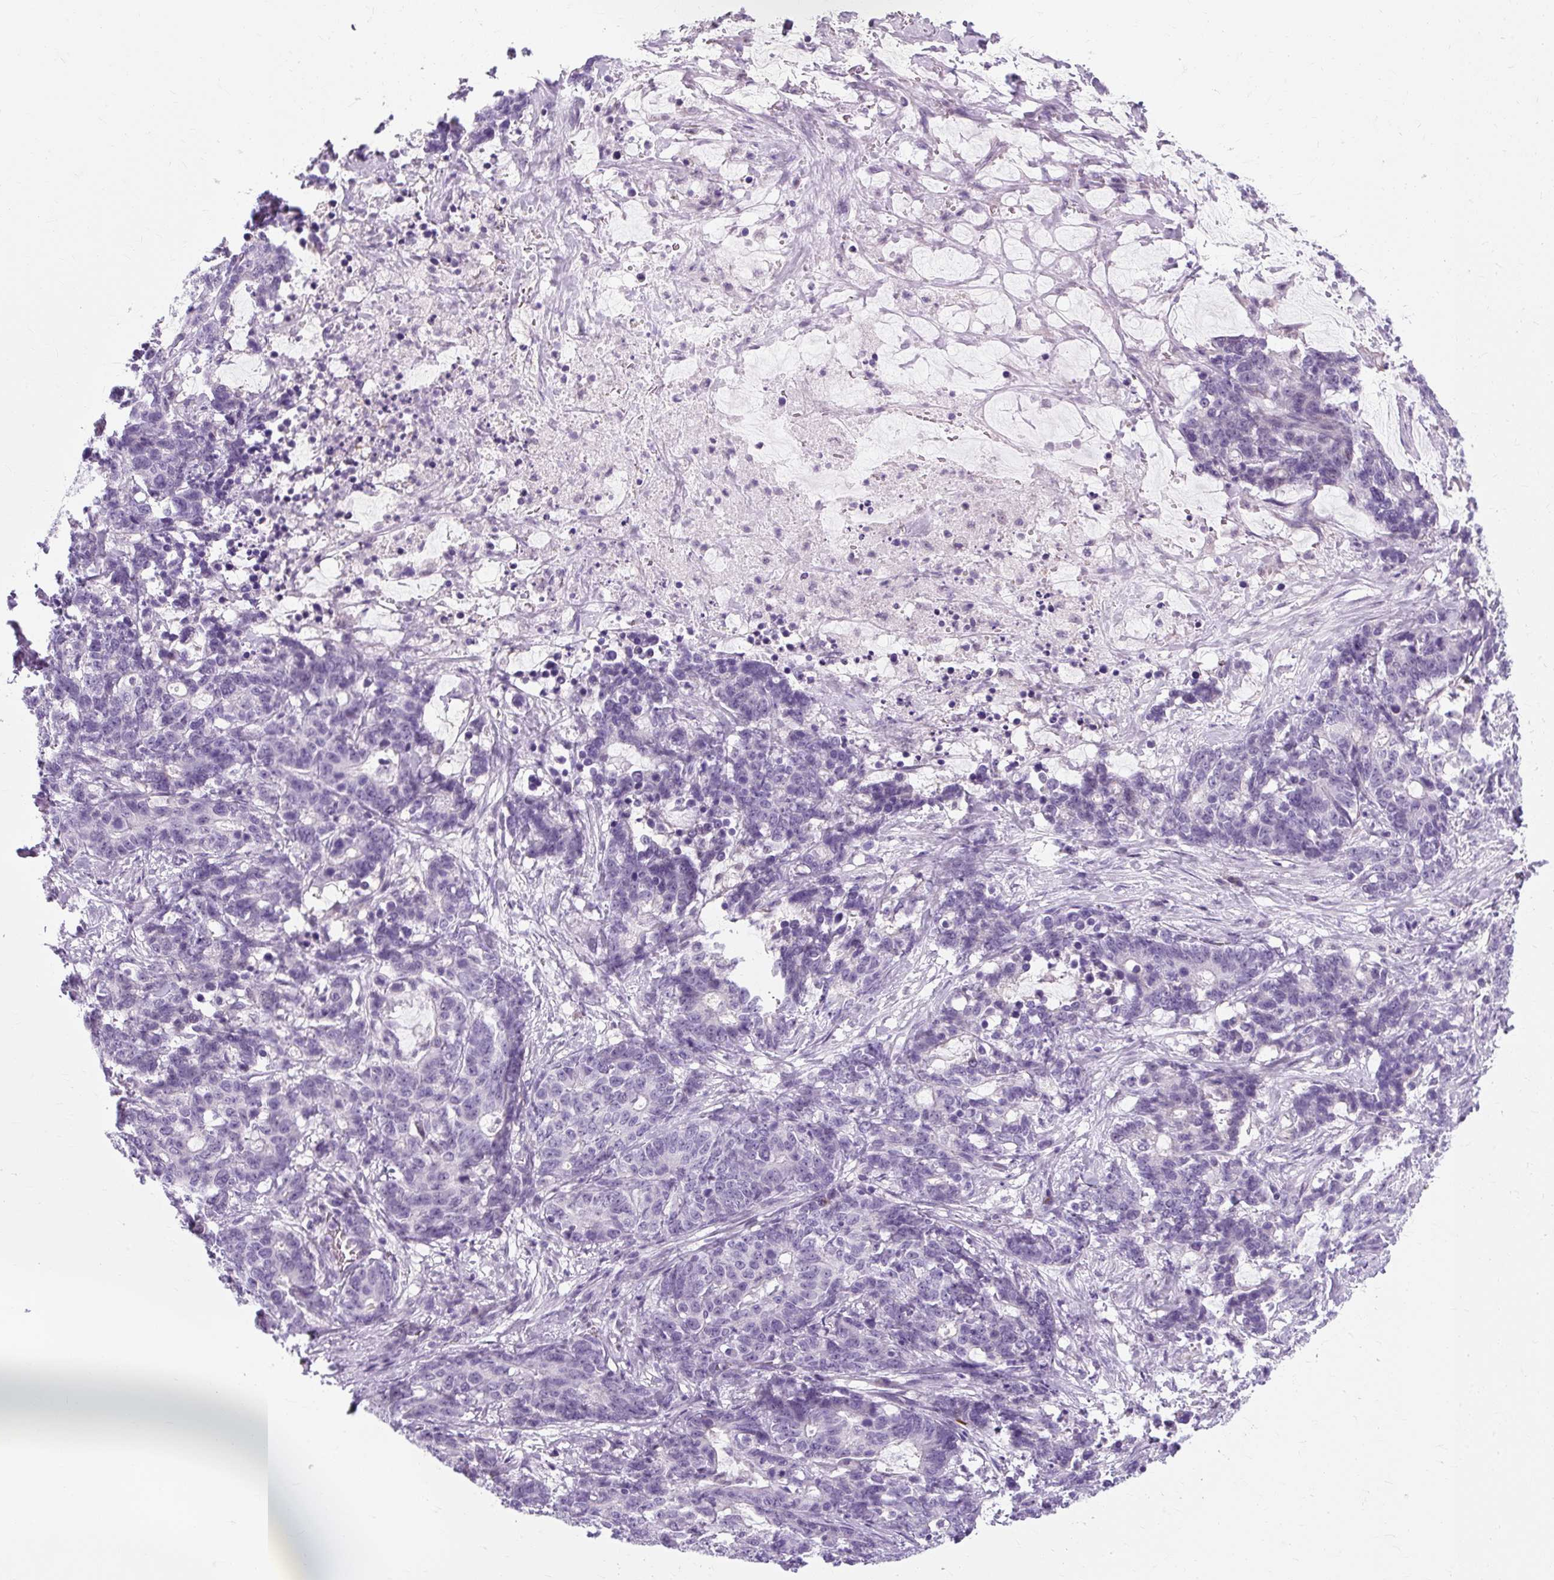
{"staining": {"intensity": "negative", "quantity": "none", "location": "none"}, "tissue": "stomach cancer", "cell_type": "Tumor cells", "image_type": "cancer", "snomed": [{"axis": "morphology", "description": "Normal tissue, NOS"}, {"axis": "morphology", "description": "Adenocarcinoma, NOS"}, {"axis": "topography", "description": "Stomach"}], "caption": "This is an immunohistochemistry (IHC) micrograph of human stomach cancer (adenocarcinoma). There is no expression in tumor cells.", "gene": "RYBP", "patient": {"sex": "female", "age": 64}}